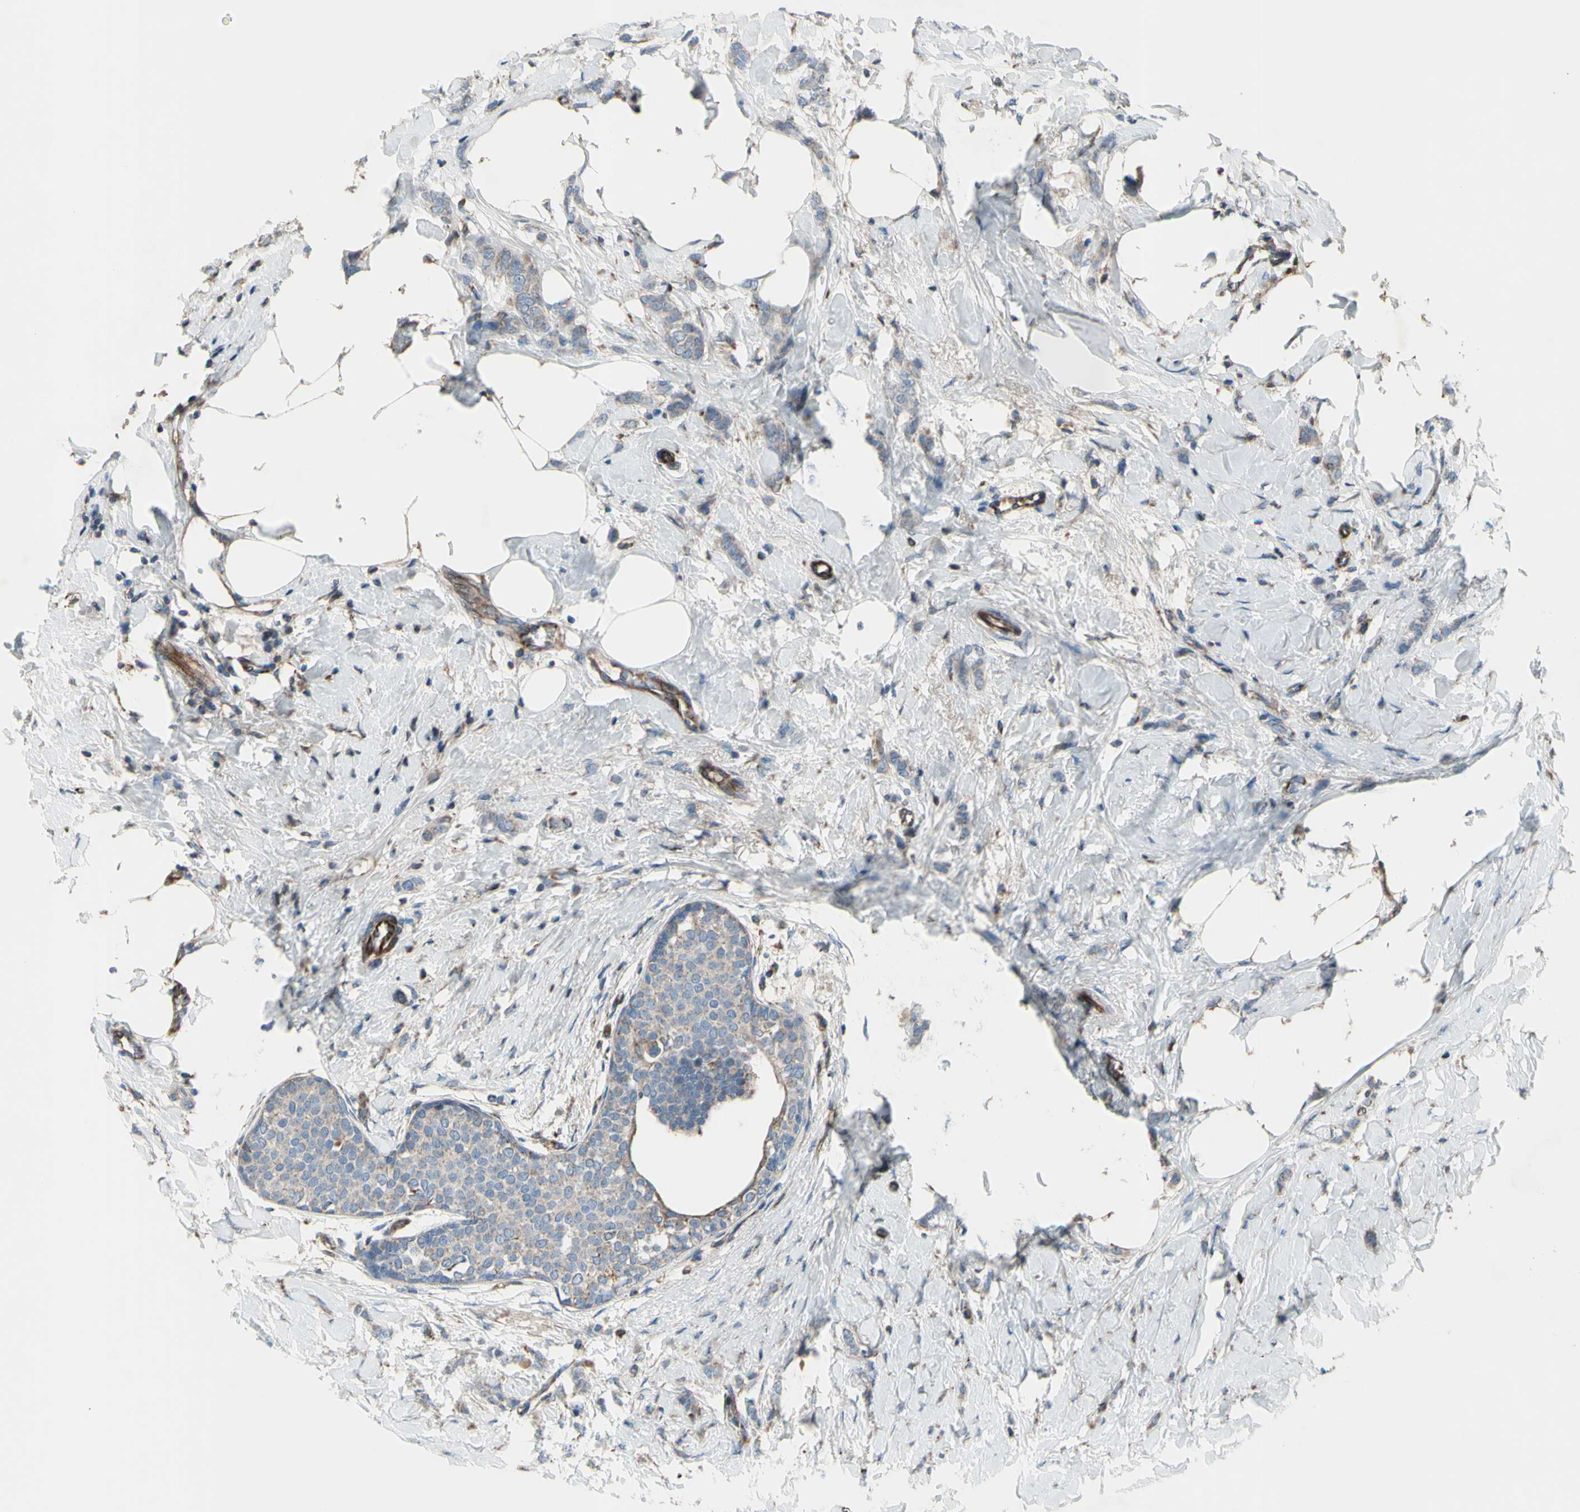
{"staining": {"intensity": "weak", "quantity": "25%-75%", "location": "cytoplasmic/membranous"}, "tissue": "breast cancer", "cell_type": "Tumor cells", "image_type": "cancer", "snomed": [{"axis": "morphology", "description": "Lobular carcinoma, in situ"}, {"axis": "morphology", "description": "Lobular carcinoma"}, {"axis": "topography", "description": "Breast"}], "caption": "IHC histopathology image of neoplastic tissue: human breast lobular carcinoma in situ stained using IHC reveals low levels of weak protein expression localized specifically in the cytoplasmic/membranous of tumor cells, appearing as a cytoplasmic/membranous brown color.", "gene": "EMC7", "patient": {"sex": "female", "age": 41}}